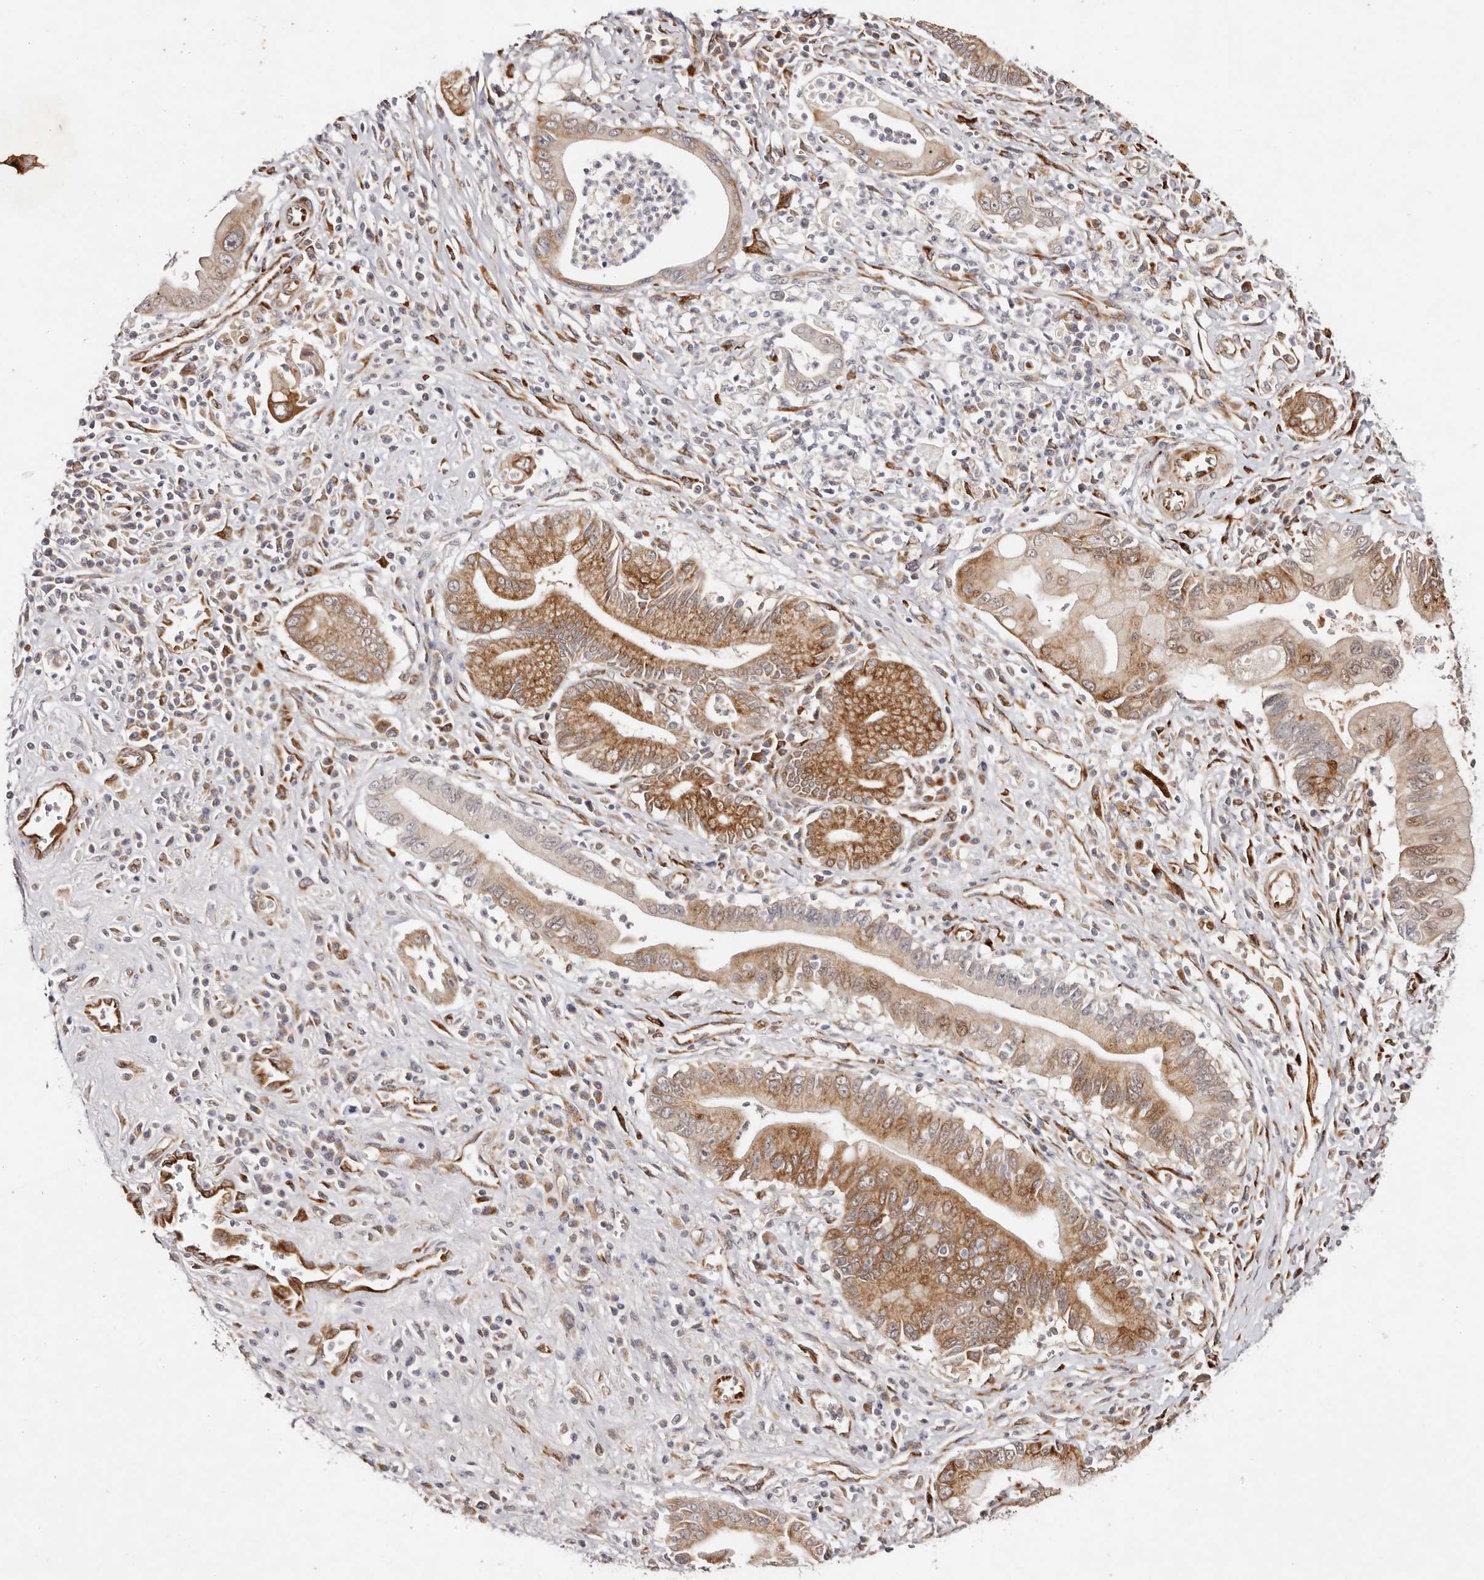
{"staining": {"intensity": "moderate", "quantity": ">75%", "location": "cytoplasmic/membranous"}, "tissue": "pancreatic cancer", "cell_type": "Tumor cells", "image_type": "cancer", "snomed": [{"axis": "morphology", "description": "Adenocarcinoma, NOS"}, {"axis": "topography", "description": "Pancreas"}], "caption": "Immunohistochemical staining of pancreatic cancer (adenocarcinoma) displays medium levels of moderate cytoplasmic/membranous protein positivity in about >75% of tumor cells. Nuclei are stained in blue.", "gene": "BCL2L15", "patient": {"sex": "male", "age": 78}}